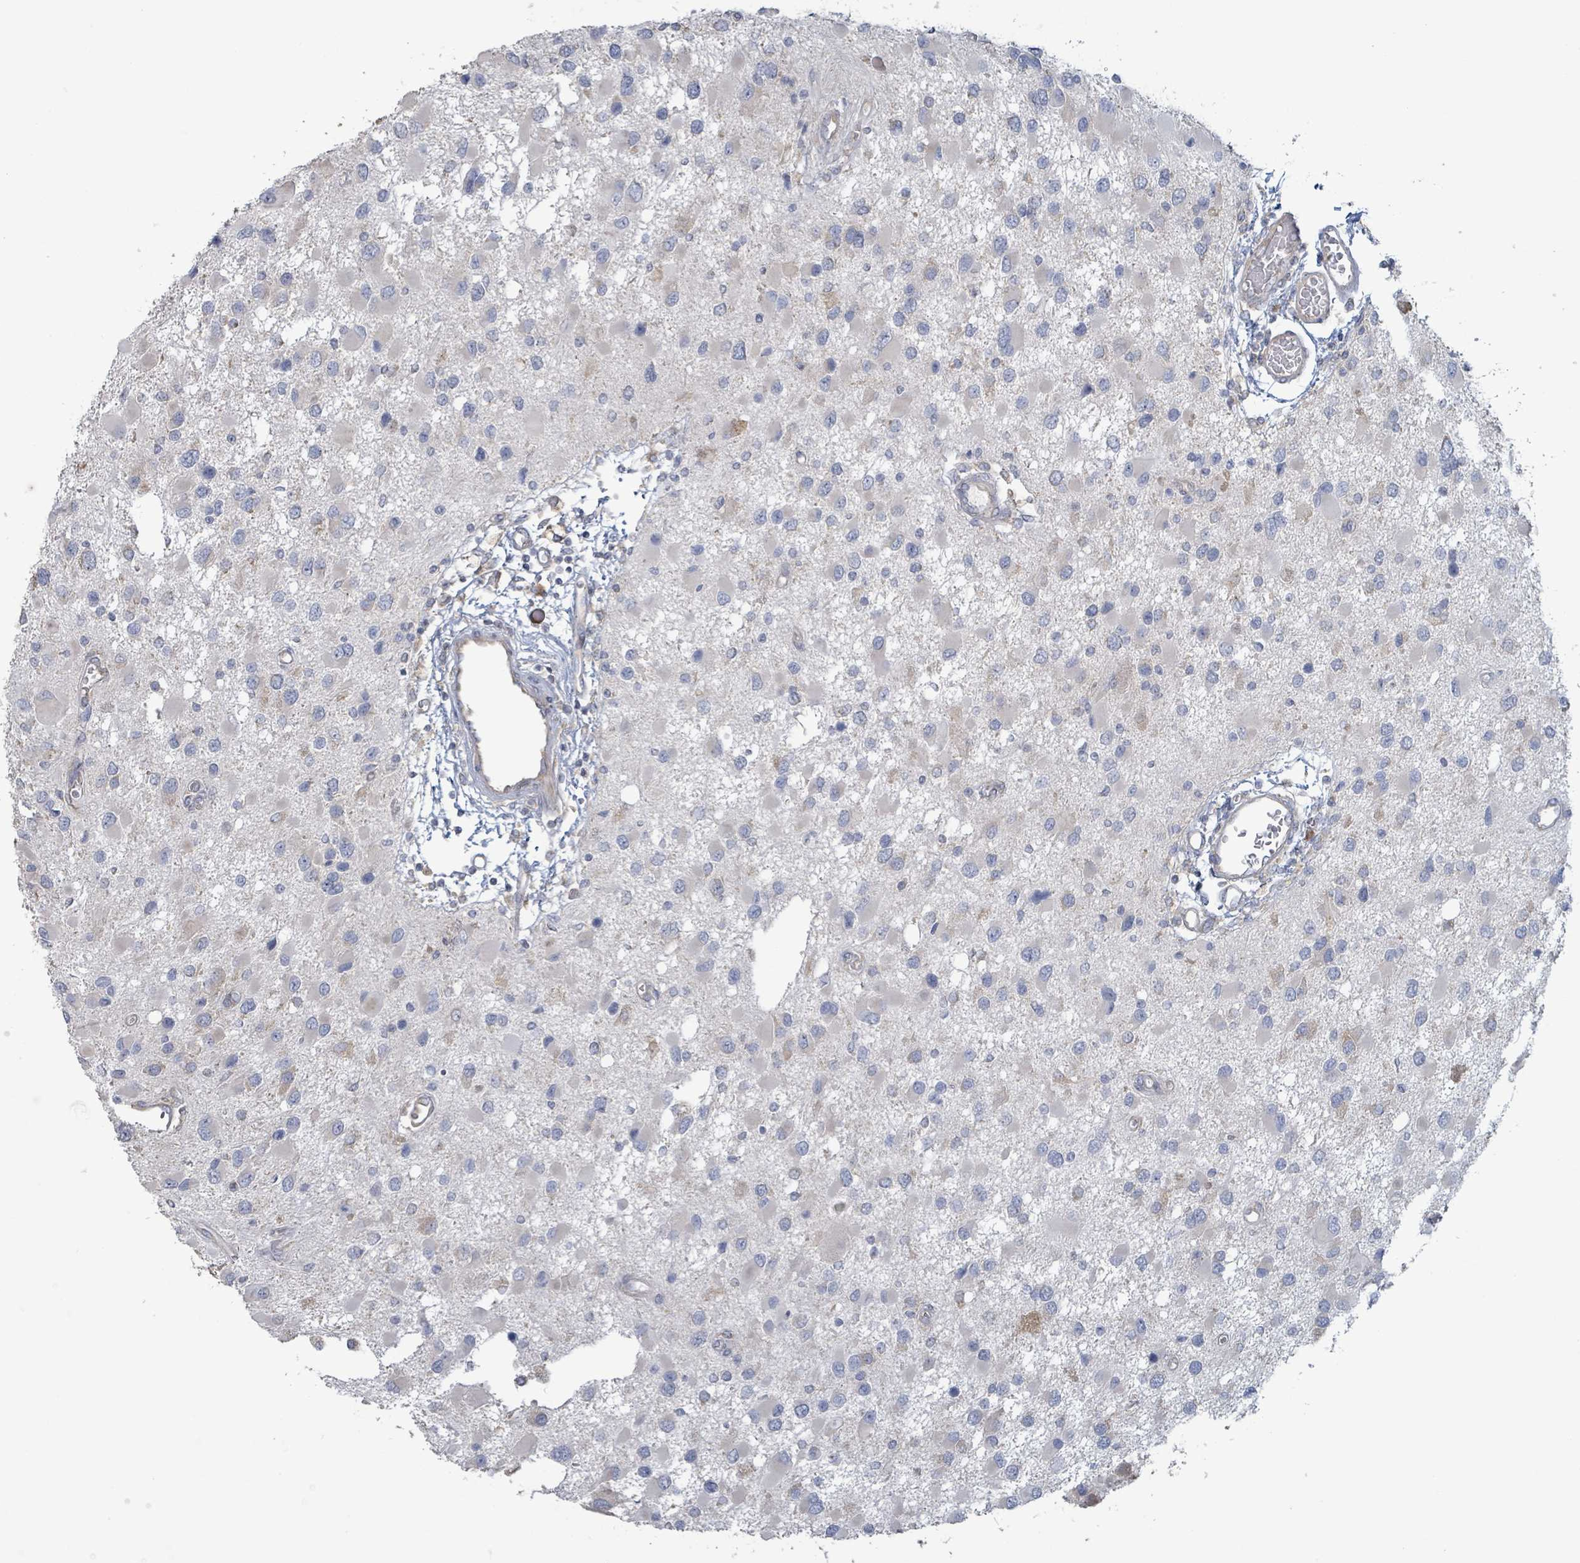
{"staining": {"intensity": "negative", "quantity": "none", "location": "none"}, "tissue": "glioma", "cell_type": "Tumor cells", "image_type": "cancer", "snomed": [{"axis": "morphology", "description": "Glioma, malignant, High grade"}, {"axis": "topography", "description": "Brain"}], "caption": "High magnification brightfield microscopy of high-grade glioma (malignant) stained with DAB (3,3'-diaminobenzidine) (brown) and counterstained with hematoxylin (blue): tumor cells show no significant expression. The staining is performed using DAB (3,3'-diaminobenzidine) brown chromogen with nuclei counter-stained in using hematoxylin.", "gene": "RPL32", "patient": {"sex": "male", "age": 53}}